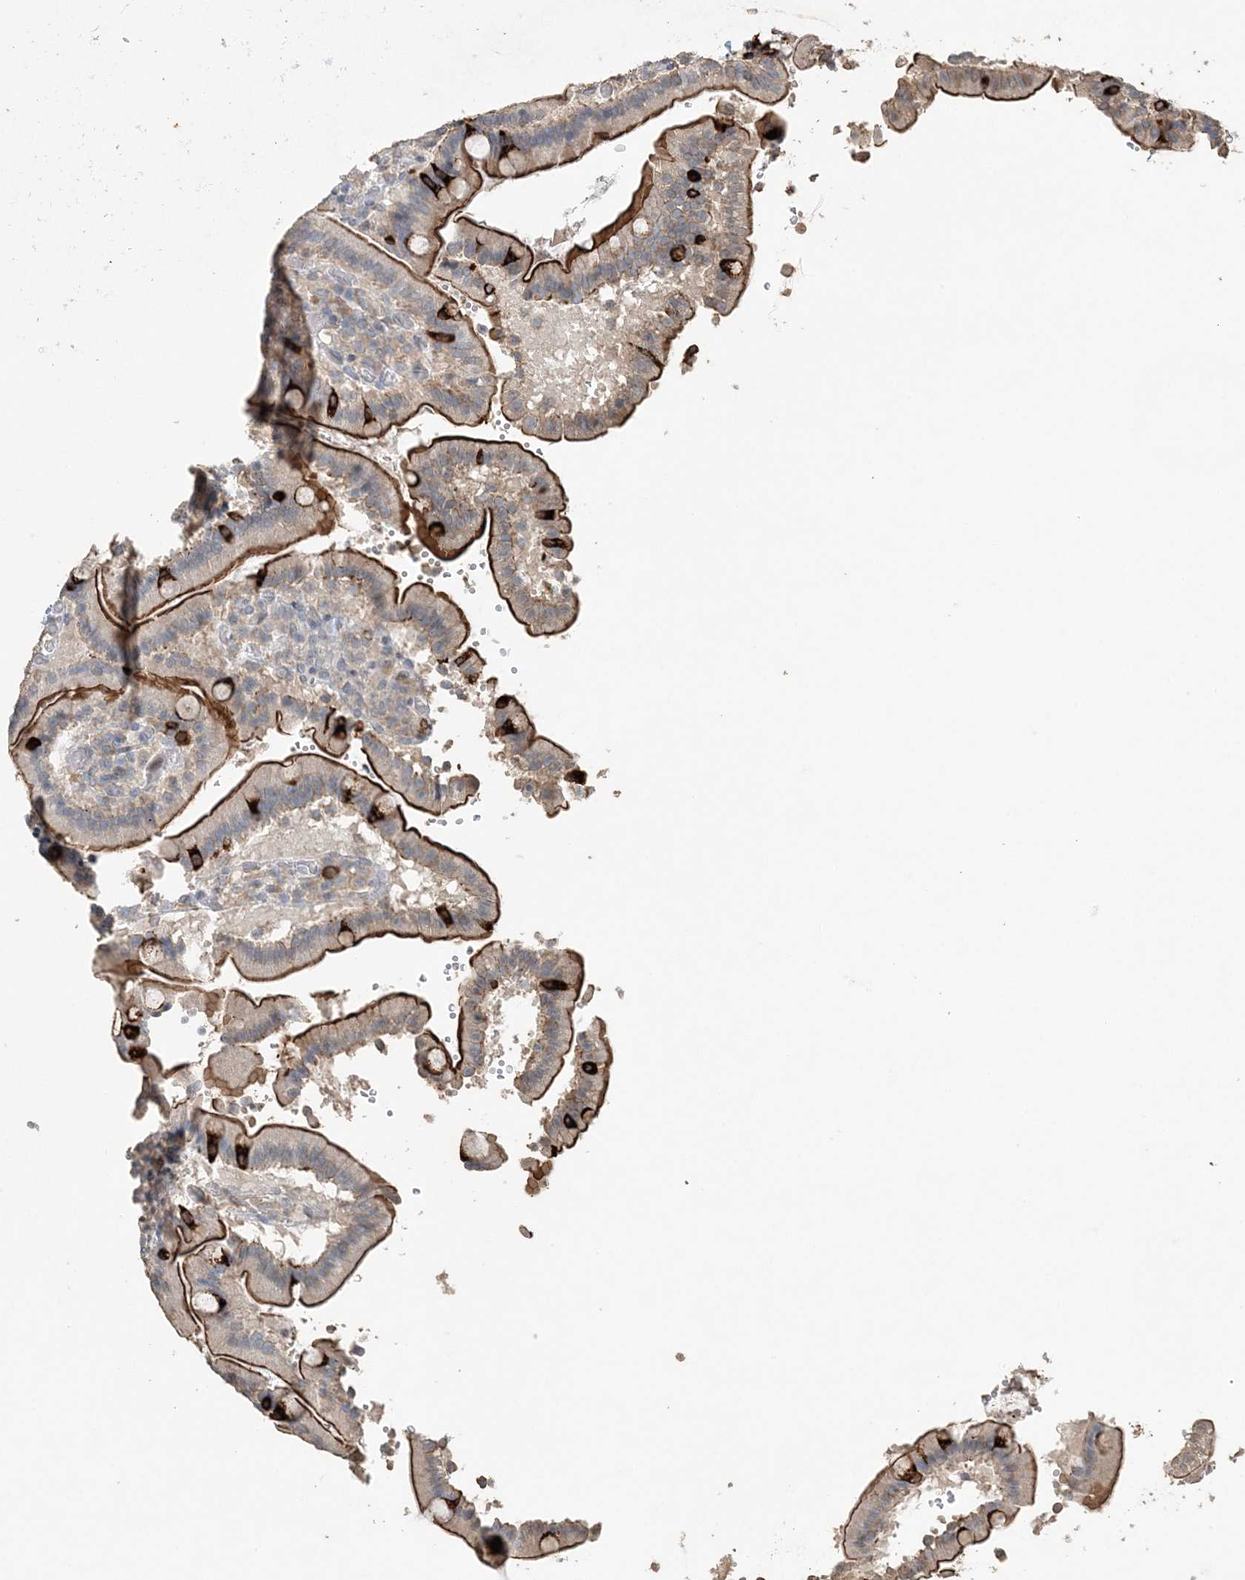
{"staining": {"intensity": "strong", "quantity": "25%-75%", "location": "cytoplasmic/membranous"}, "tissue": "duodenum", "cell_type": "Glandular cells", "image_type": "normal", "snomed": [{"axis": "morphology", "description": "Normal tissue, NOS"}, {"axis": "topography", "description": "Duodenum"}], "caption": "Approximately 25%-75% of glandular cells in benign human duodenum demonstrate strong cytoplasmic/membranous protein expression as visualized by brown immunohistochemical staining.", "gene": "FAM110A", "patient": {"sex": "female", "age": 62}}